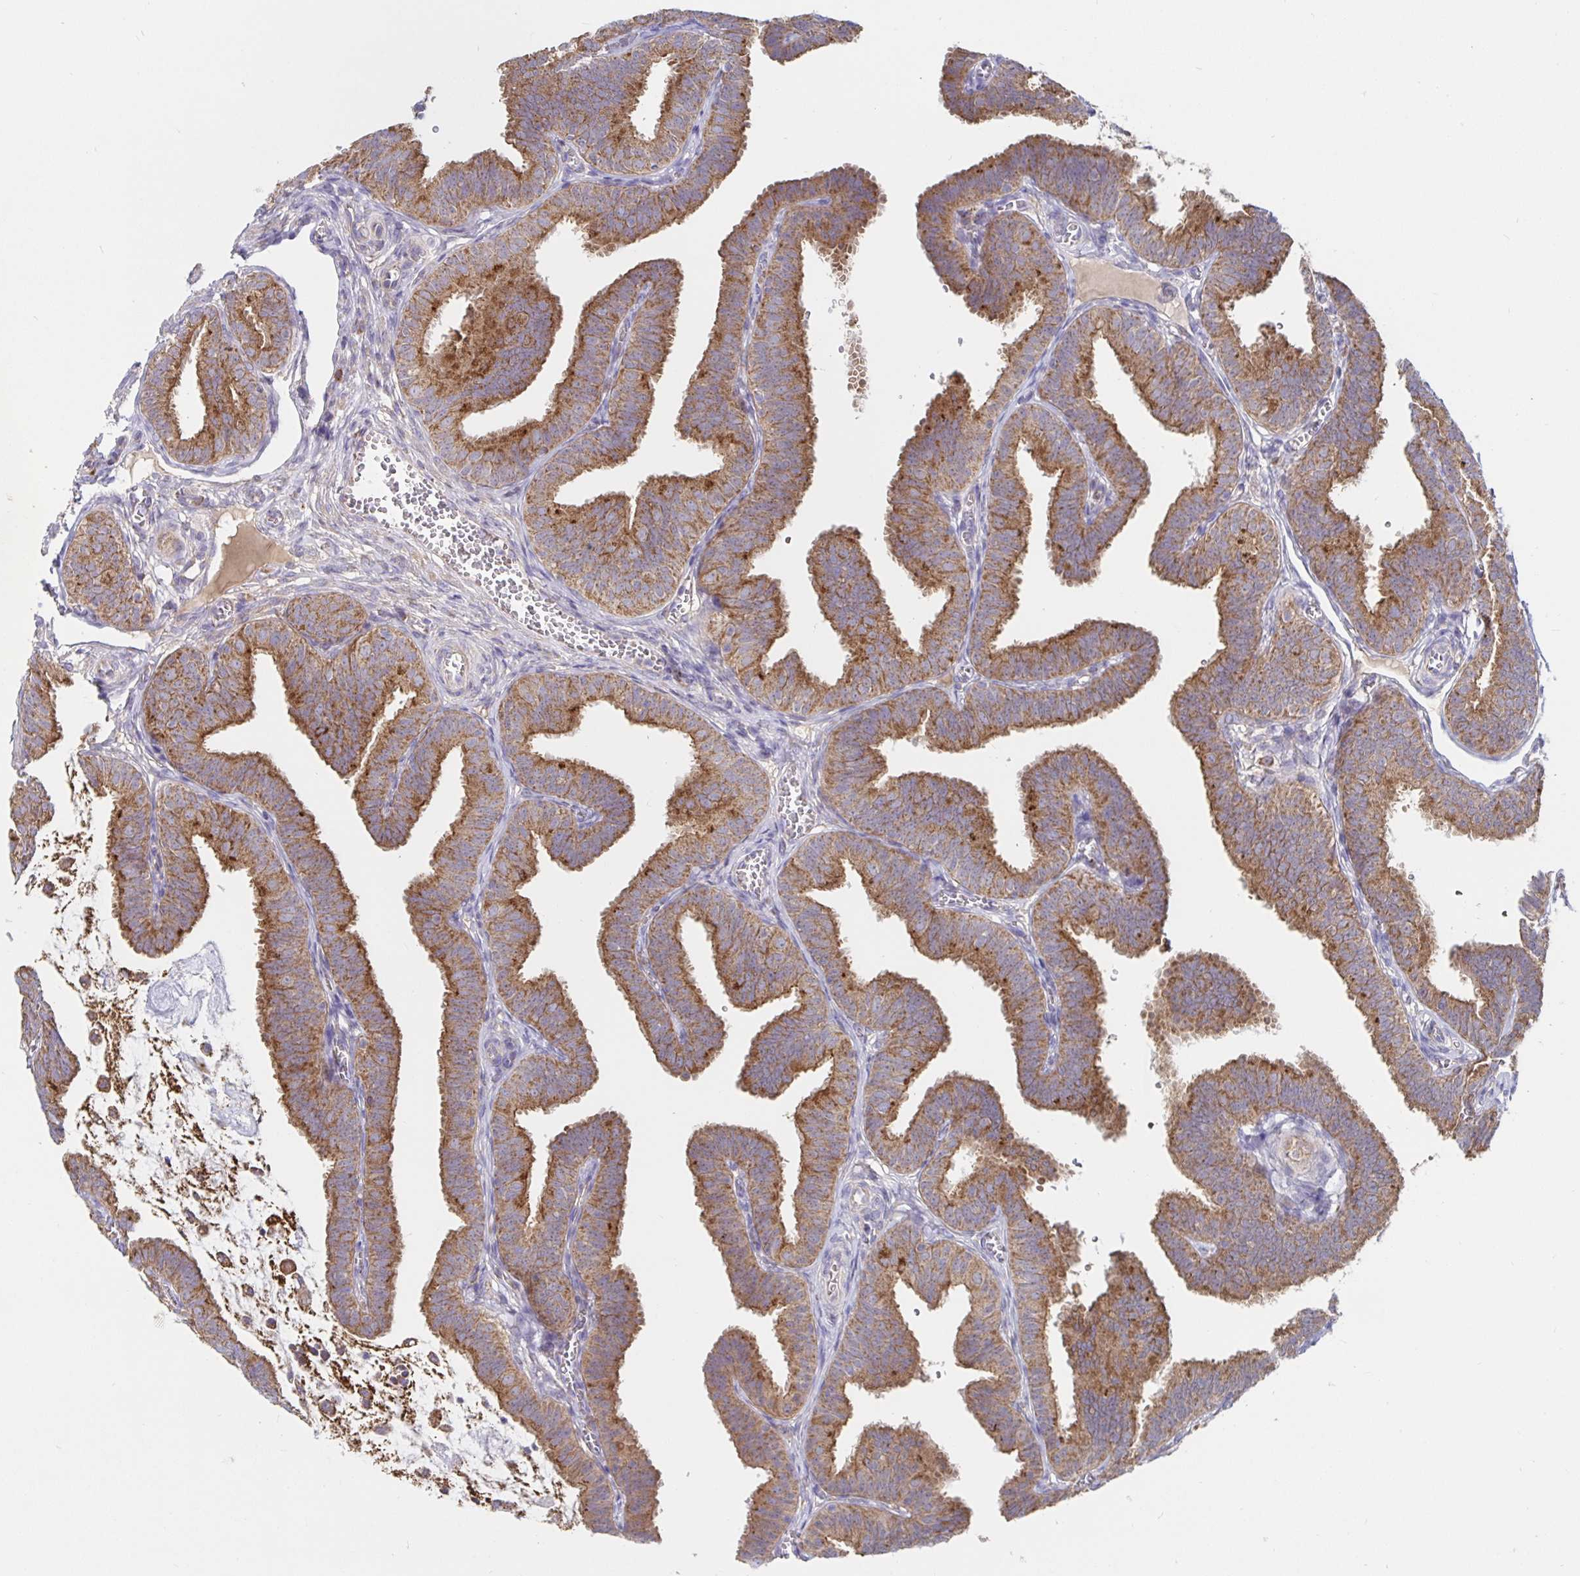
{"staining": {"intensity": "strong", "quantity": ">75%", "location": "cytoplasmic/membranous"}, "tissue": "fallopian tube", "cell_type": "Glandular cells", "image_type": "normal", "snomed": [{"axis": "morphology", "description": "Normal tissue, NOS"}, {"axis": "topography", "description": "Fallopian tube"}], "caption": "Immunohistochemistry of unremarkable fallopian tube shows high levels of strong cytoplasmic/membranous staining in about >75% of glandular cells. Using DAB (brown) and hematoxylin (blue) stains, captured at high magnification using brightfield microscopy.", "gene": "PRDX3", "patient": {"sex": "female", "age": 25}}